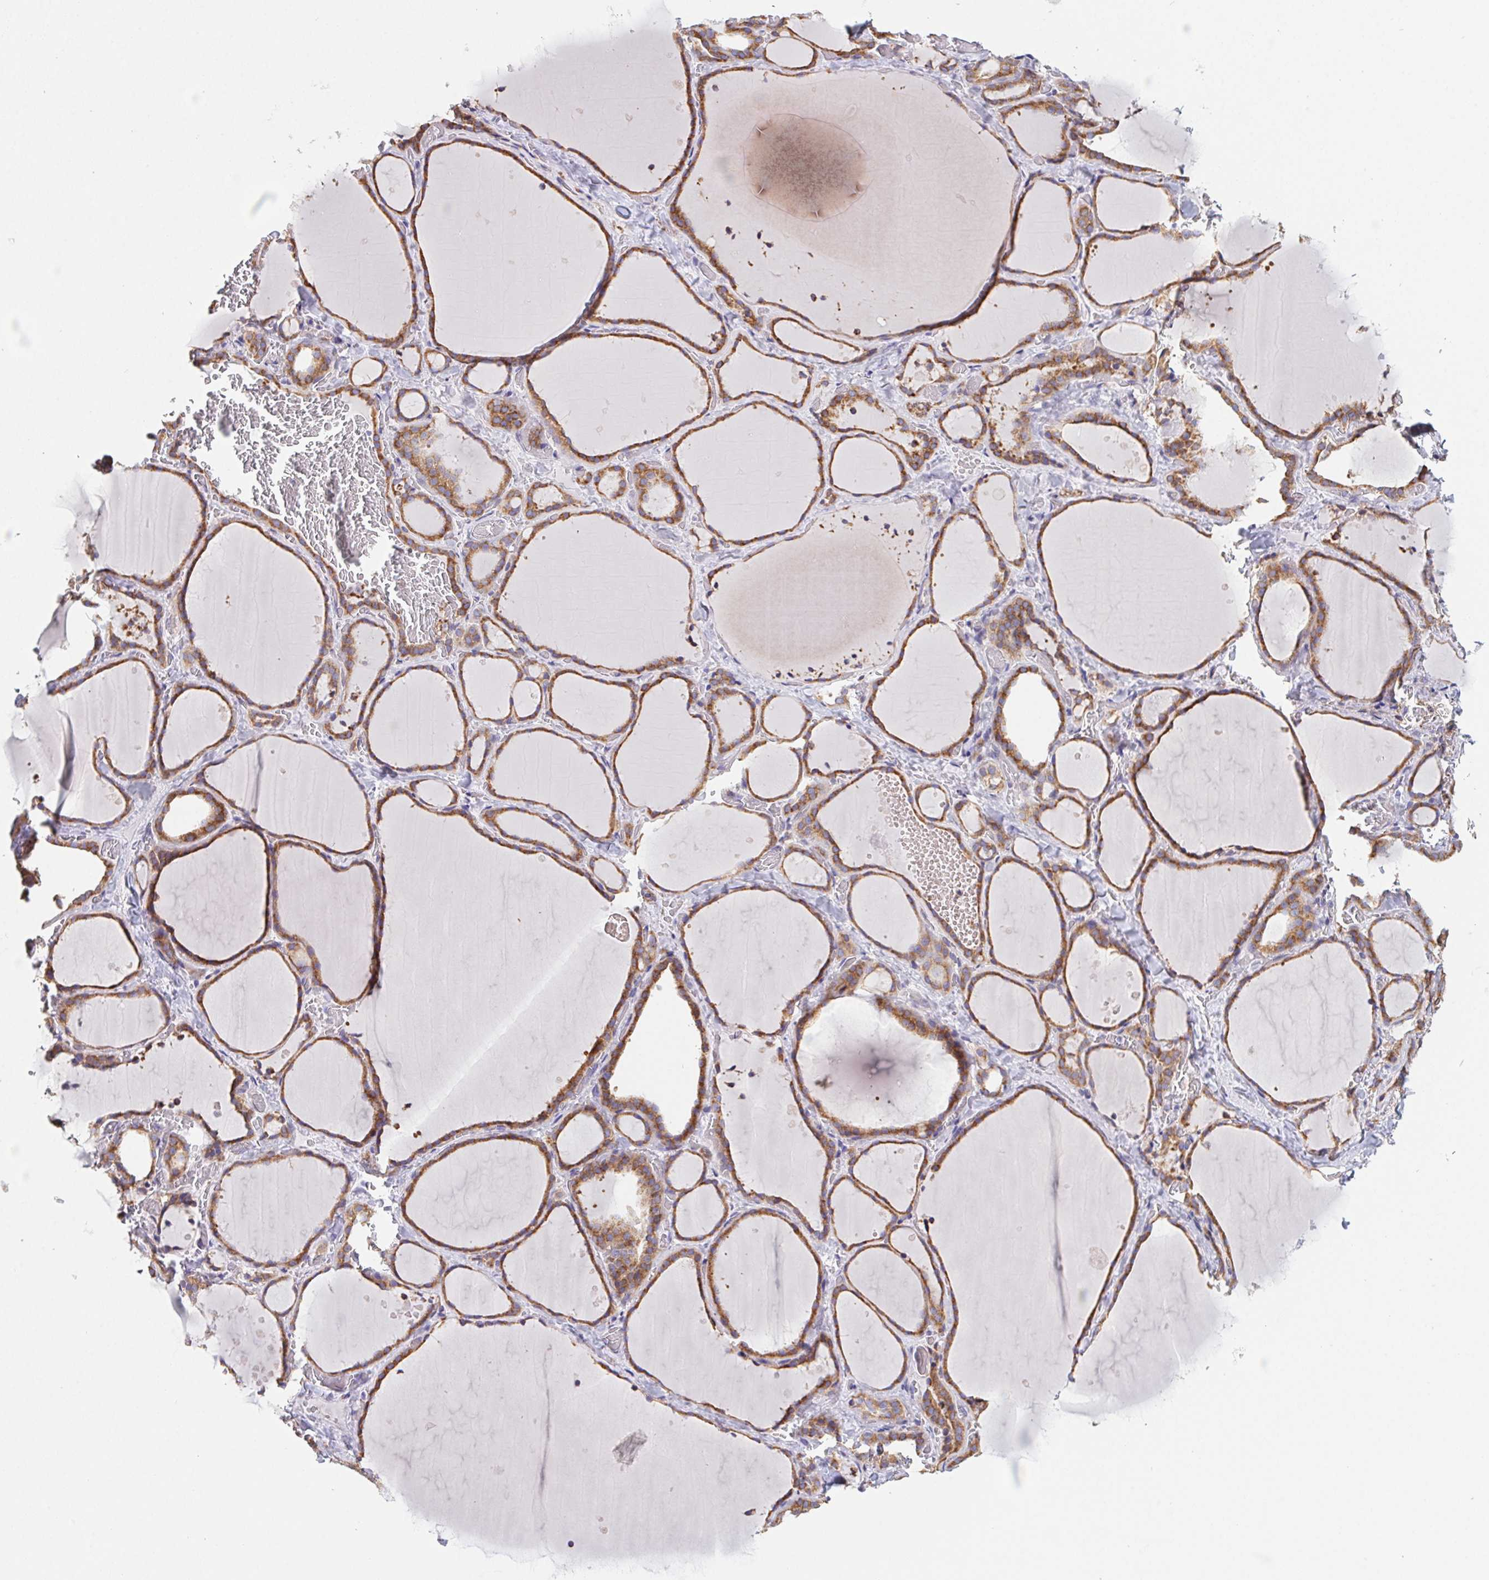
{"staining": {"intensity": "moderate", "quantity": ">75%", "location": "cytoplasmic/membranous"}, "tissue": "thyroid gland", "cell_type": "Glandular cells", "image_type": "normal", "snomed": [{"axis": "morphology", "description": "Normal tissue, NOS"}, {"axis": "topography", "description": "Thyroid gland"}], "caption": "A medium amount of moderate cytoplasmic/membranous expression is identified in about >75% of glandular cells in benign thyroid gland. The protein is stained brown, and the nuclei are stained in blue (DAB IHC with brightfield microscopy, high magnification).", "gene": "ADAM8", "patient": {"sex": "female", "age": 36}}